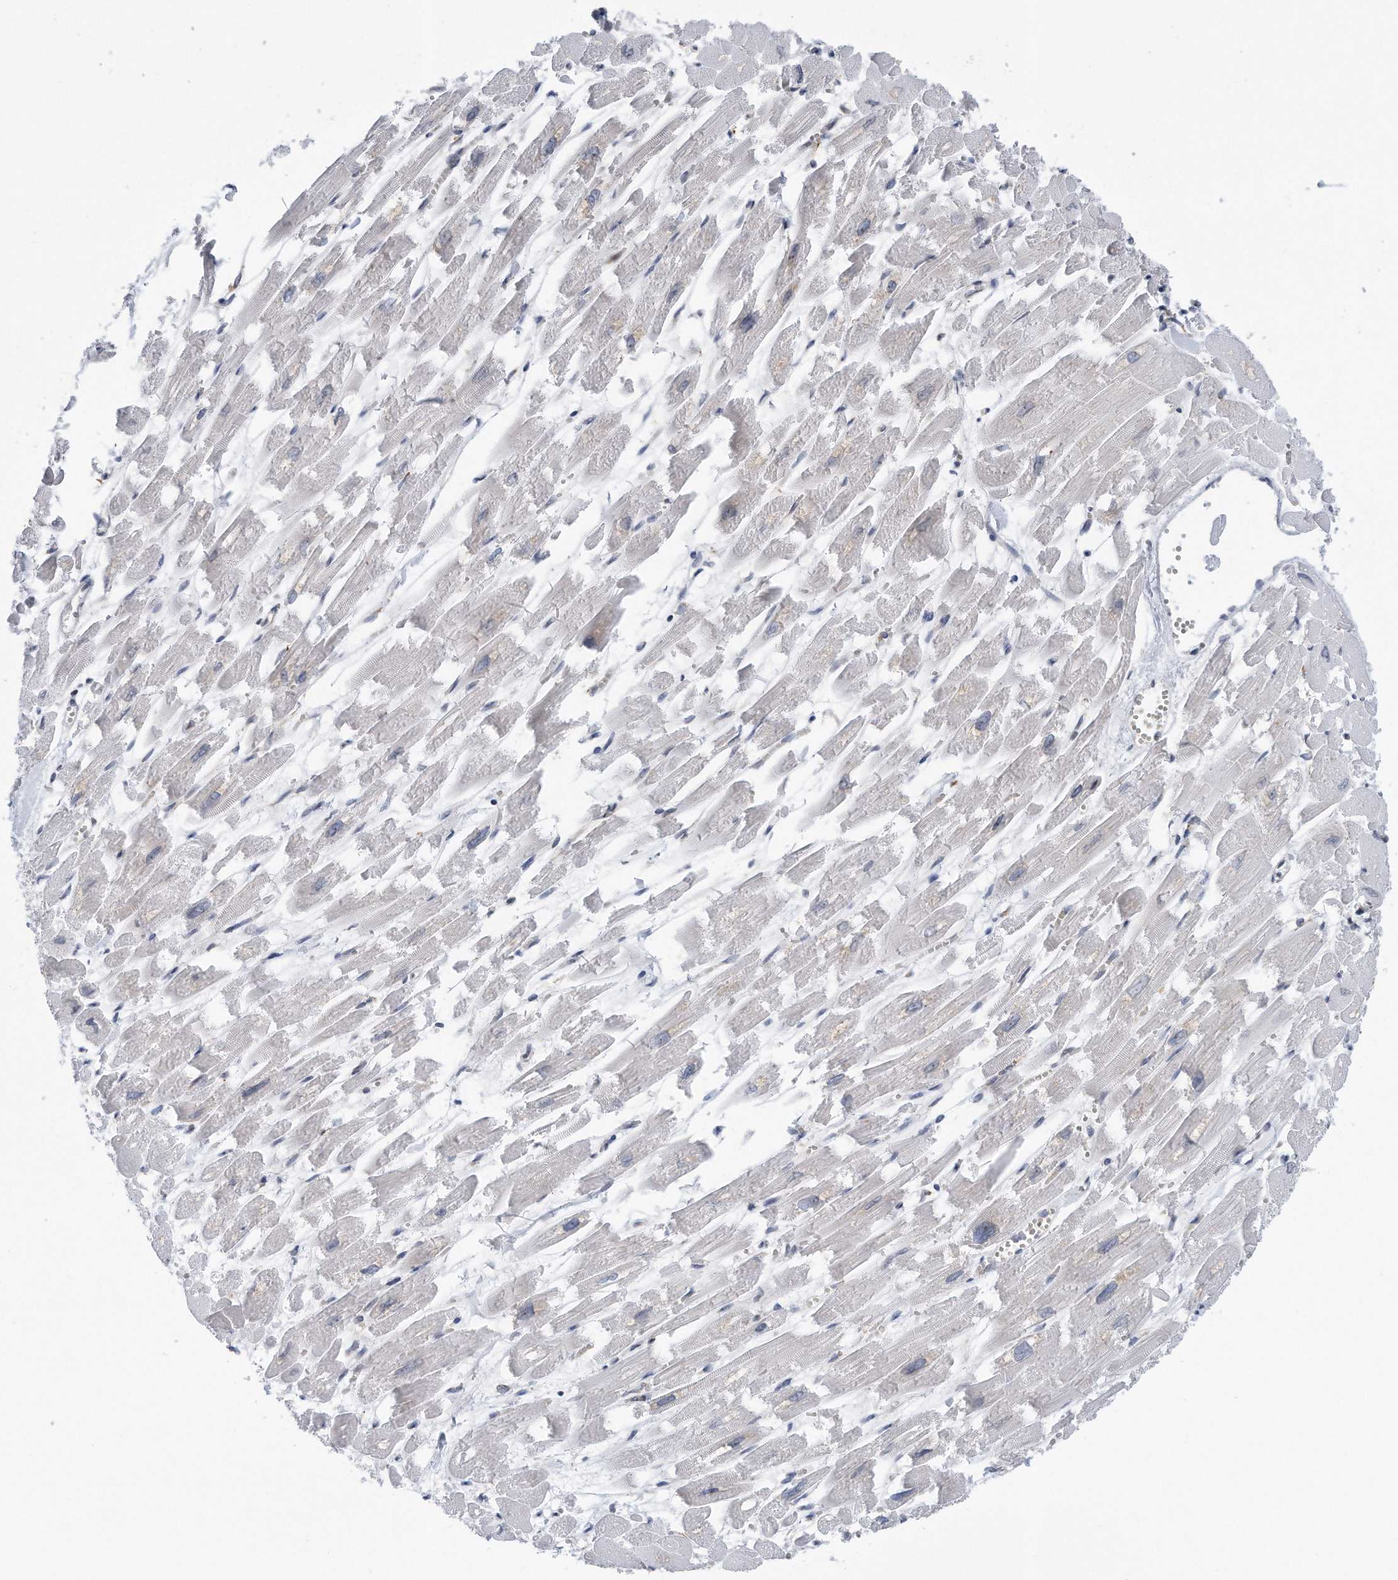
{"staining": {"intensity": "negative", "quantity": "none", "location": "none"}, "tissue": "heart muscle", "cell_type": "Cardiomyocytes", "image_type": "normal", "snomed": [{"axis": "morphology", "description": "Normal tissue, NOS"}, {"axis": "topography", "description": "Heart"}], "caption": "High magnification brightfield microscopy of benign heart muscle stained with DAB (brown) and counterstained with hematoxylin (blue): cardiomyocytes show no significant expression.", "gene": "RPL26L1", "patient": {"sex": "male", "age": 54}}